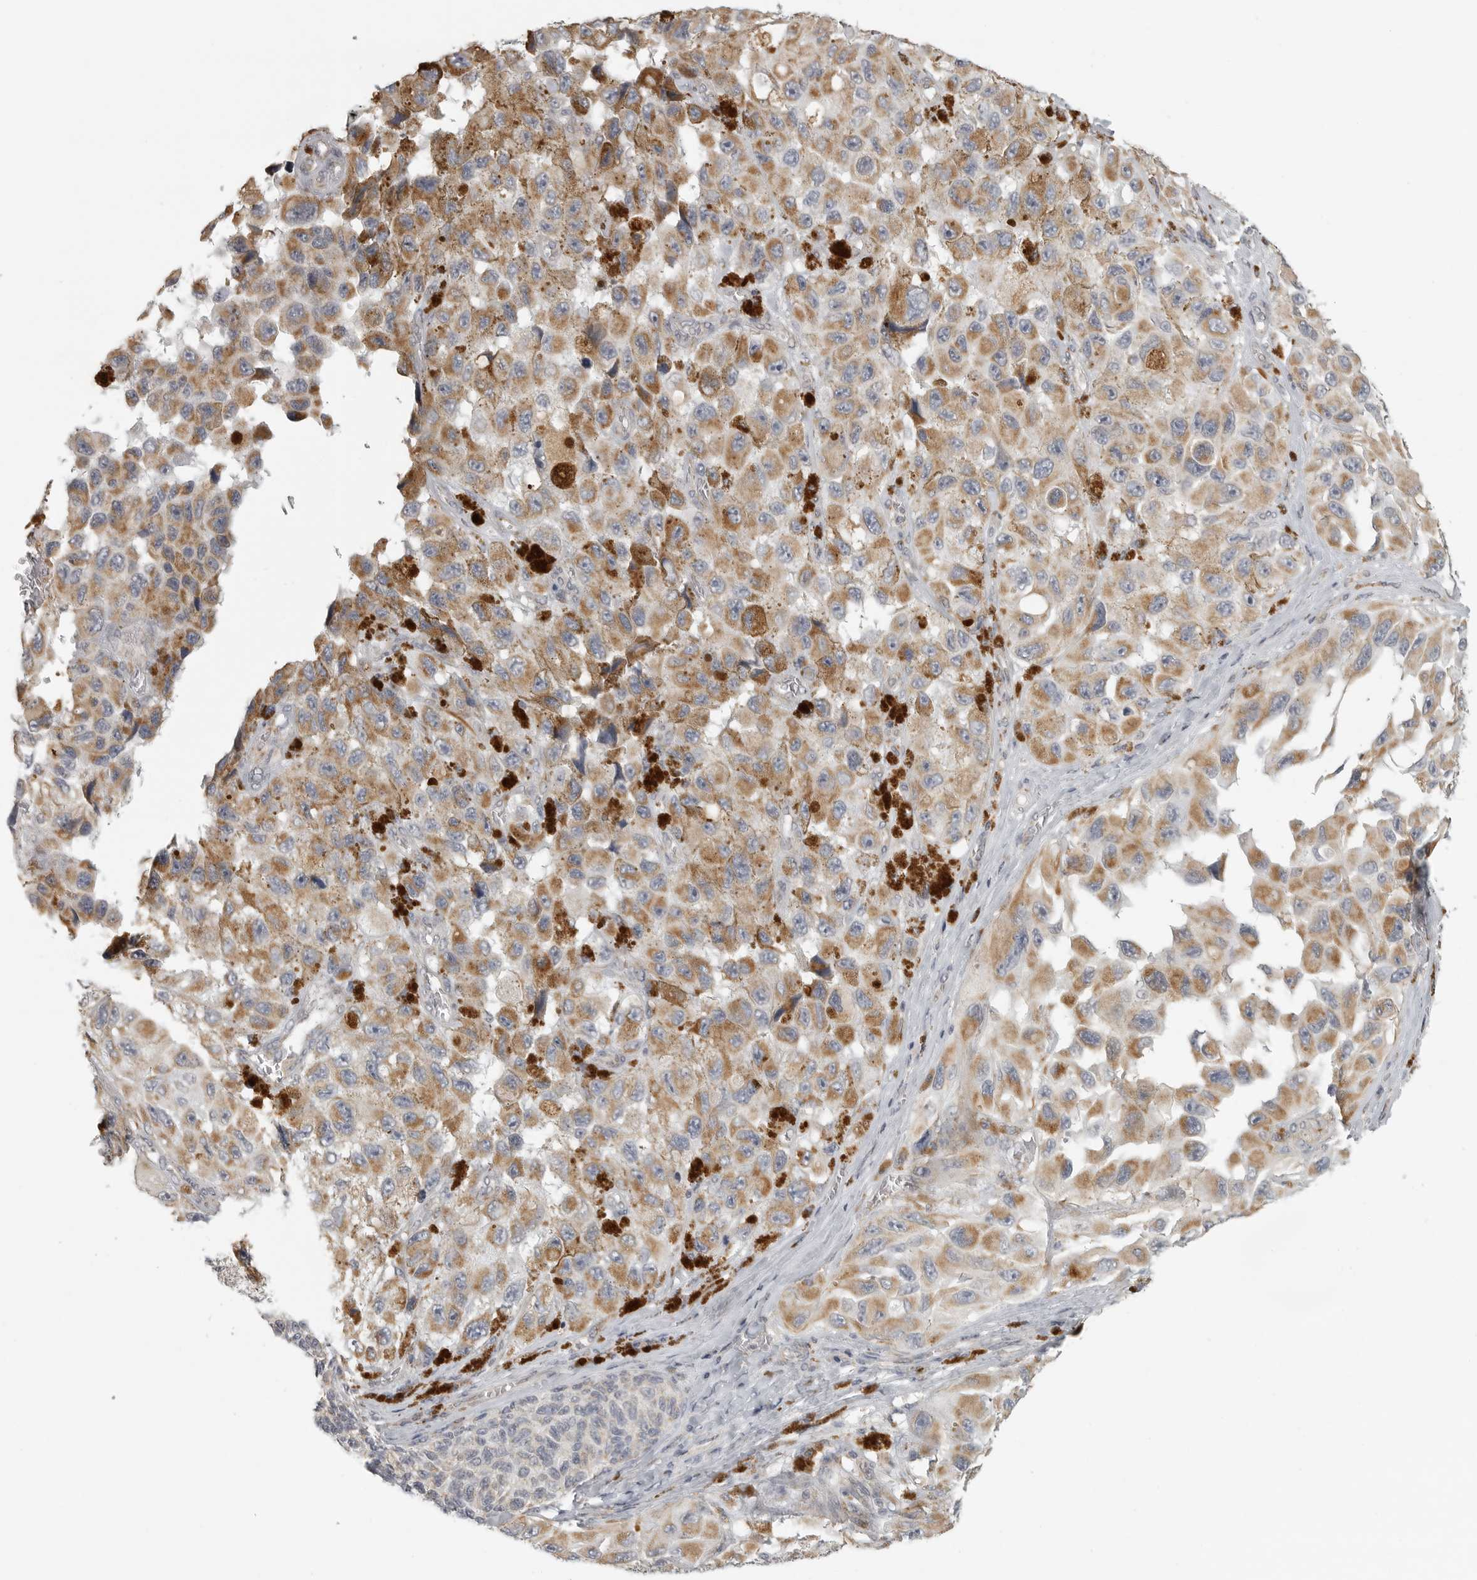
{"staining": {"intensity": "moderate", "quantity": "25%-75%", "location": "cytoplasmic/membranous"}, "tissue": "melanoma", "cell_type": "Tumor cells", "image_type": "cancer", "snomed": [{"axis": "morphology", "description": "Malignant melanoma, NOS"}, {"axis": "topography", "description": "Skin"}], "caption": "Immunohistochemistry (IHC) histopathology image of neoplastic tissue: human melanoma stained using immunohistochemistry displays medium levels of moderate protein expression localized specifically in the cytoplasmic/membranous of tumor cells, appearing as a cytoplasmic/membranous brown color.", "gene": "RXFP3", "patient": {"sex": "female", "age": 73}}